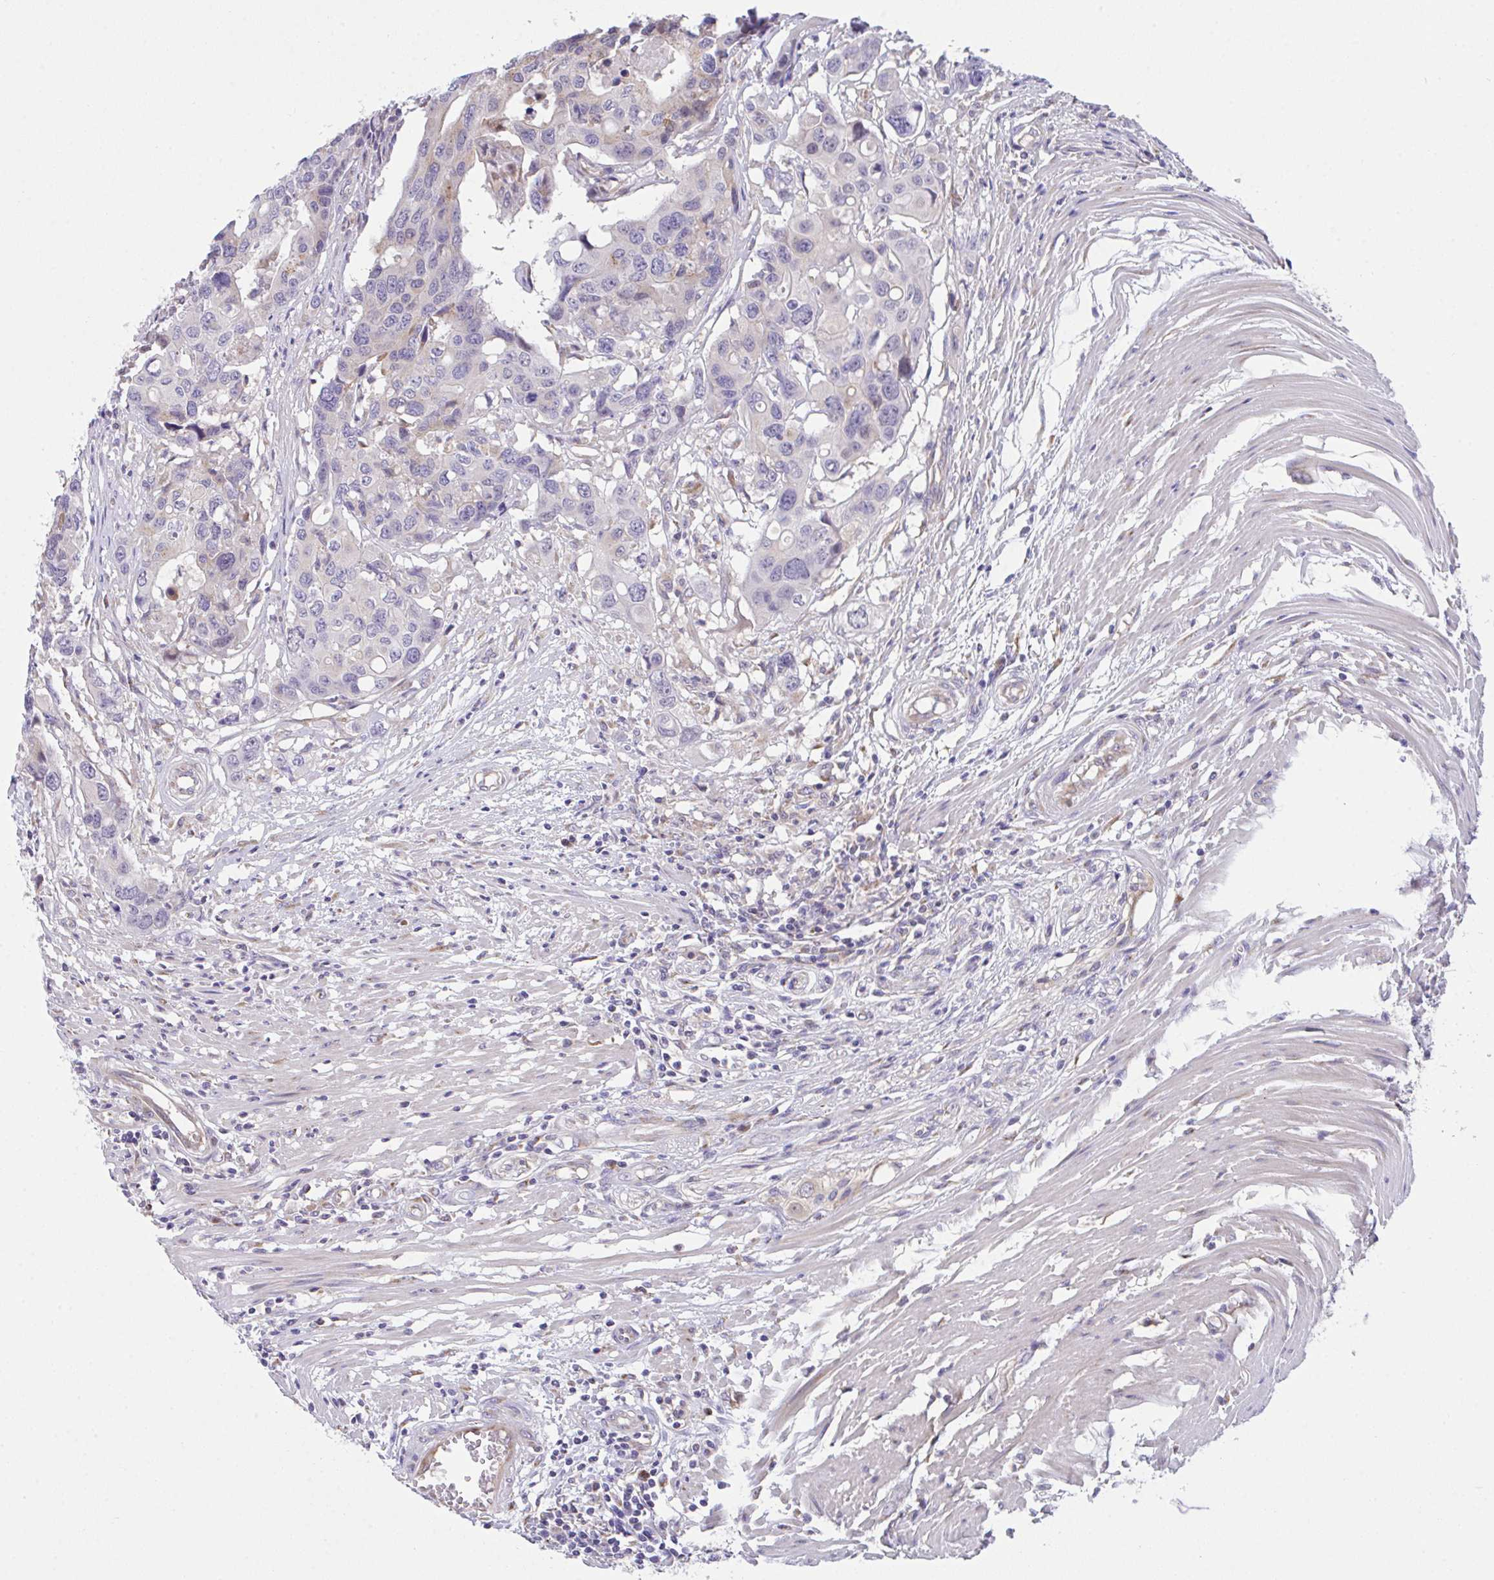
{"staining": {"intensity": "negative", "quantity": "none", "location": "none"}, "tissue": "colorectal cancer", "cell_type": "Tumor cells", "image_type": "cancer", "snomed": [{"axis": "morphology", "description": "Adenocarcinoma, NOS"}, {"axis": "topography", "description": "Colon"}], "caption": "The immunohistochemistry histopathology image has no significant positivity in tumor cells of colorectal cancer tissue.", "gene": "MIA3", "patient": {"sex": "male", "age": 77}}